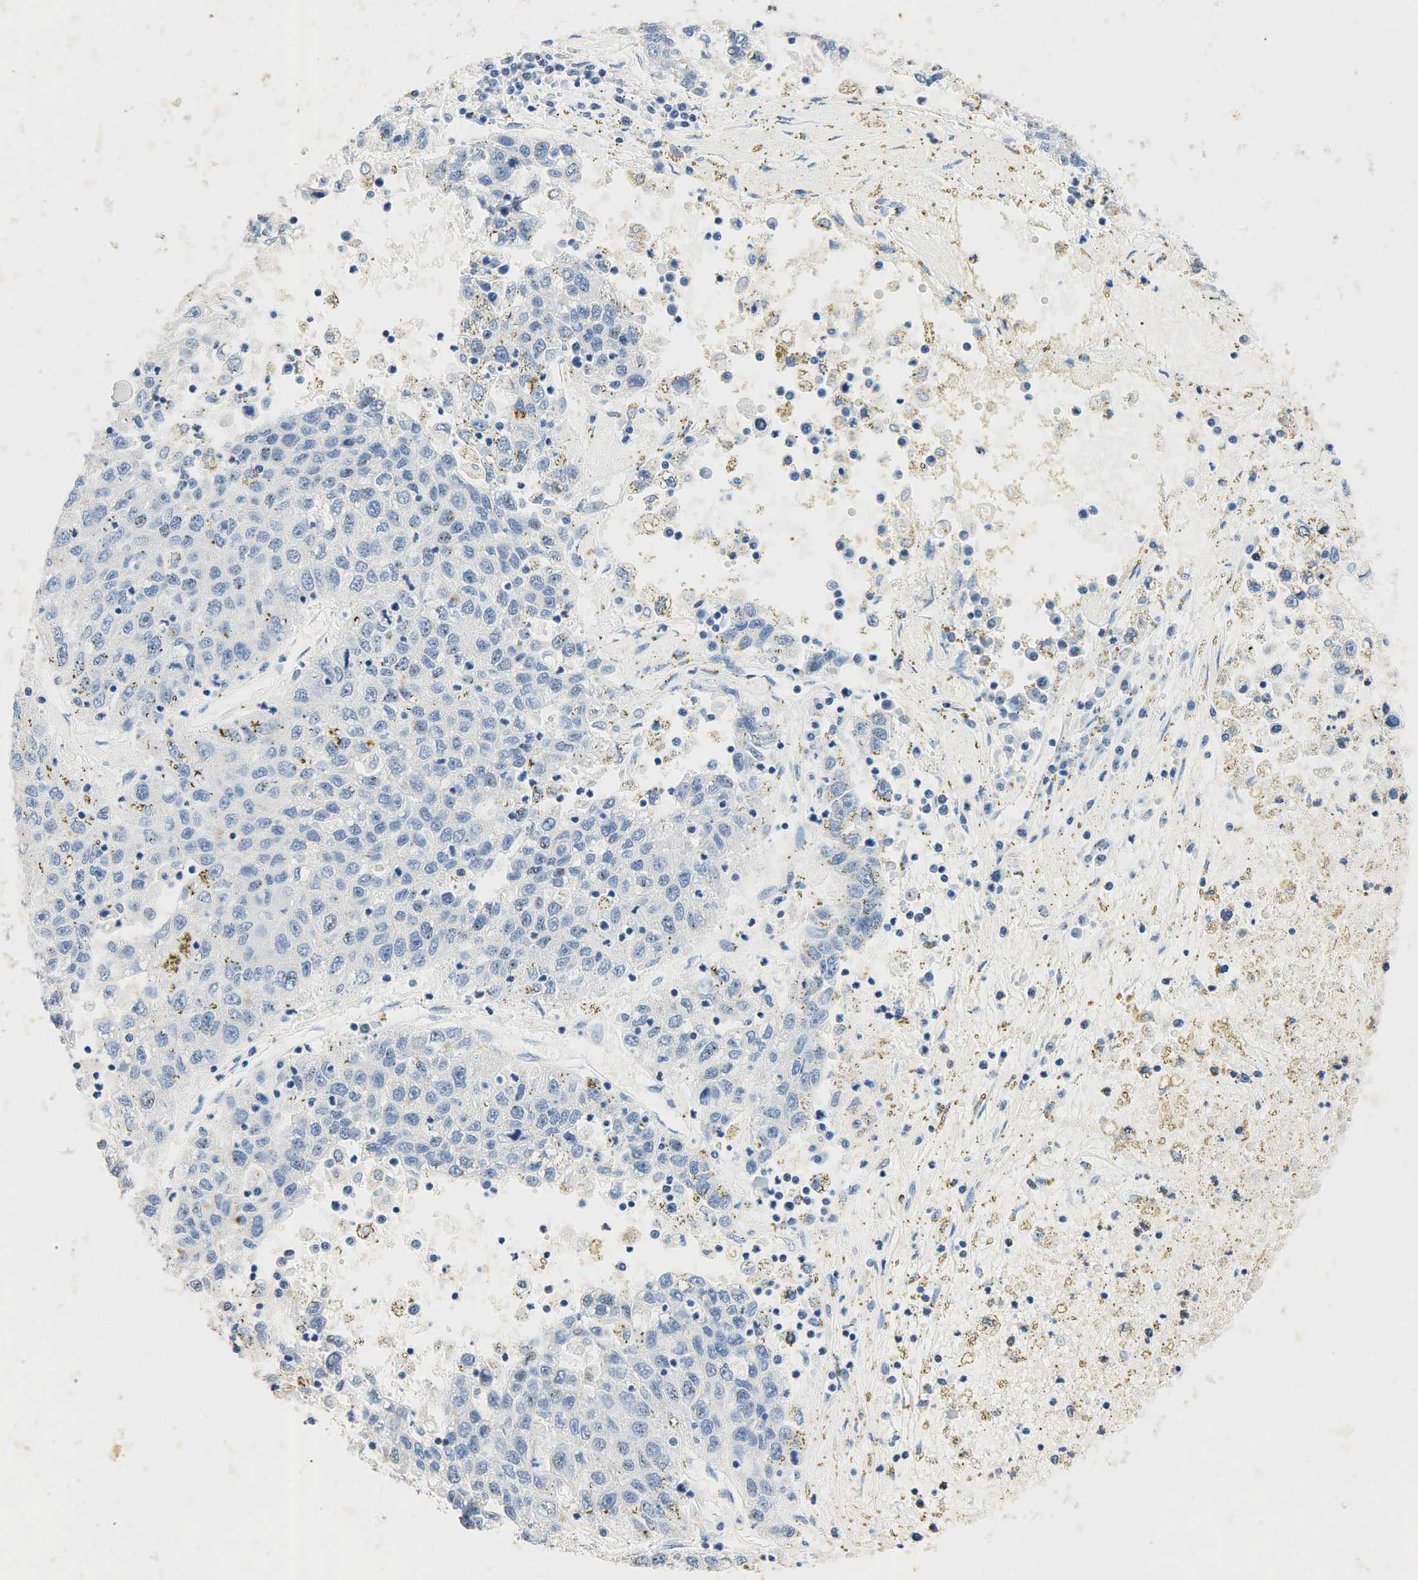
{"staining": {"intensity": "negative", "quantity": "none", "location": "none"}, "tissue": "liver cancer", "cell_type": "Tumor cells", "image_type": "cancer", "snomed": [{"axis": "morphology", "description": "Carcinoma, Hepatocellular, NOS"}, {"axis": "topography", "description": "Liver"}], "caption": "DAB (3,3'-diaminobenzidine) immunohistochemical staining of human liver hepatocellular carcinoma displays no significant expression in tumor cells.", "gene": "SYP", "patient": {"sex": "male", "age": 49}}